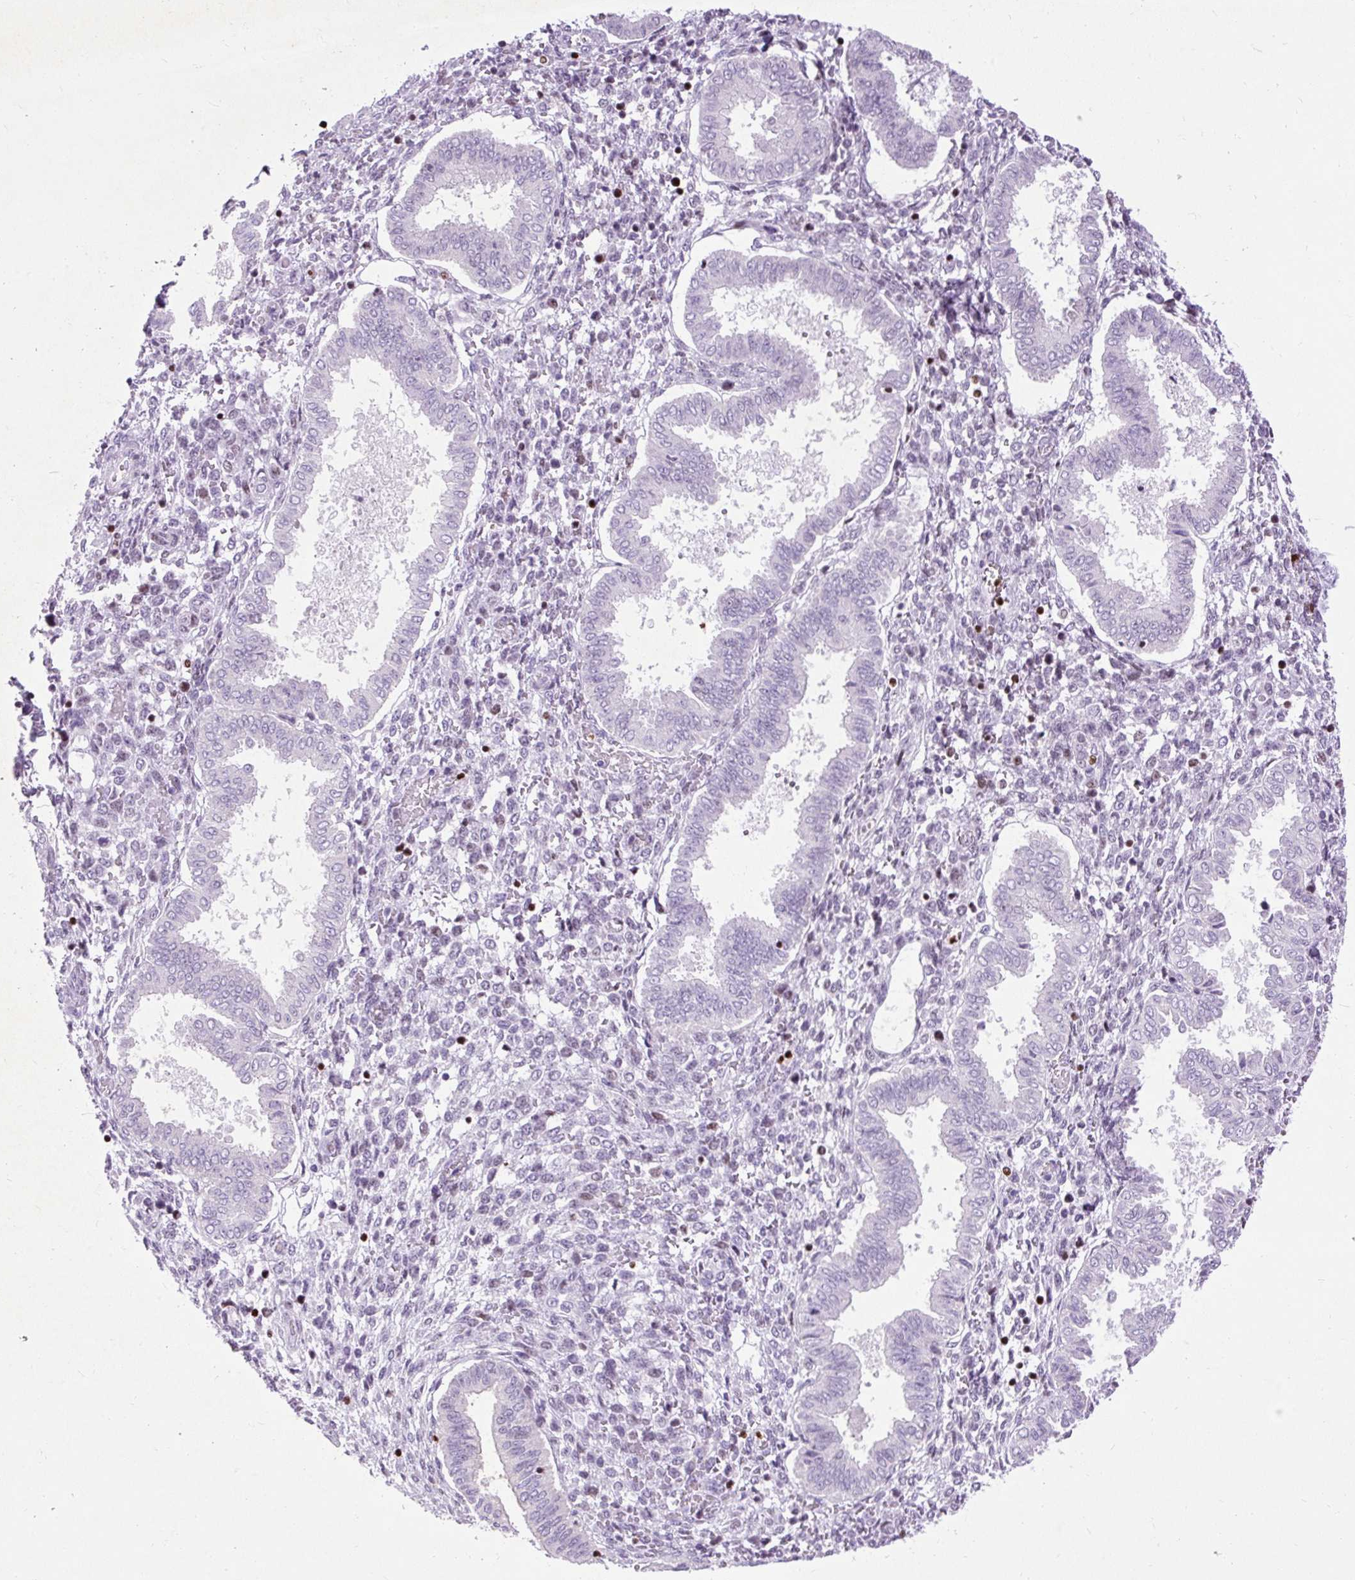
{"staining": {"intensity": "negative", "quantity": "none", "location": "none"}, "tissue": "endometrium", "cell_type": "Cells in endometrial stroma", "image_type": "normal", "snomed": [{"axis": "morphology", "description": "Normal tissue, NOS"}, {"axis": "topography", "description": "Endometrium"}], "caption": "The histopathology image demonstrates no significant staining in cells in endometrial stroma of endometrium. Brightfield microscopy of IHC stained with DAB (3,3'-diaminobenzidine) (brown) and hematoxylin (blue), captured at high magnification.", "gene": "SPC24", "patient": {"sex": "female", "age": 24}}